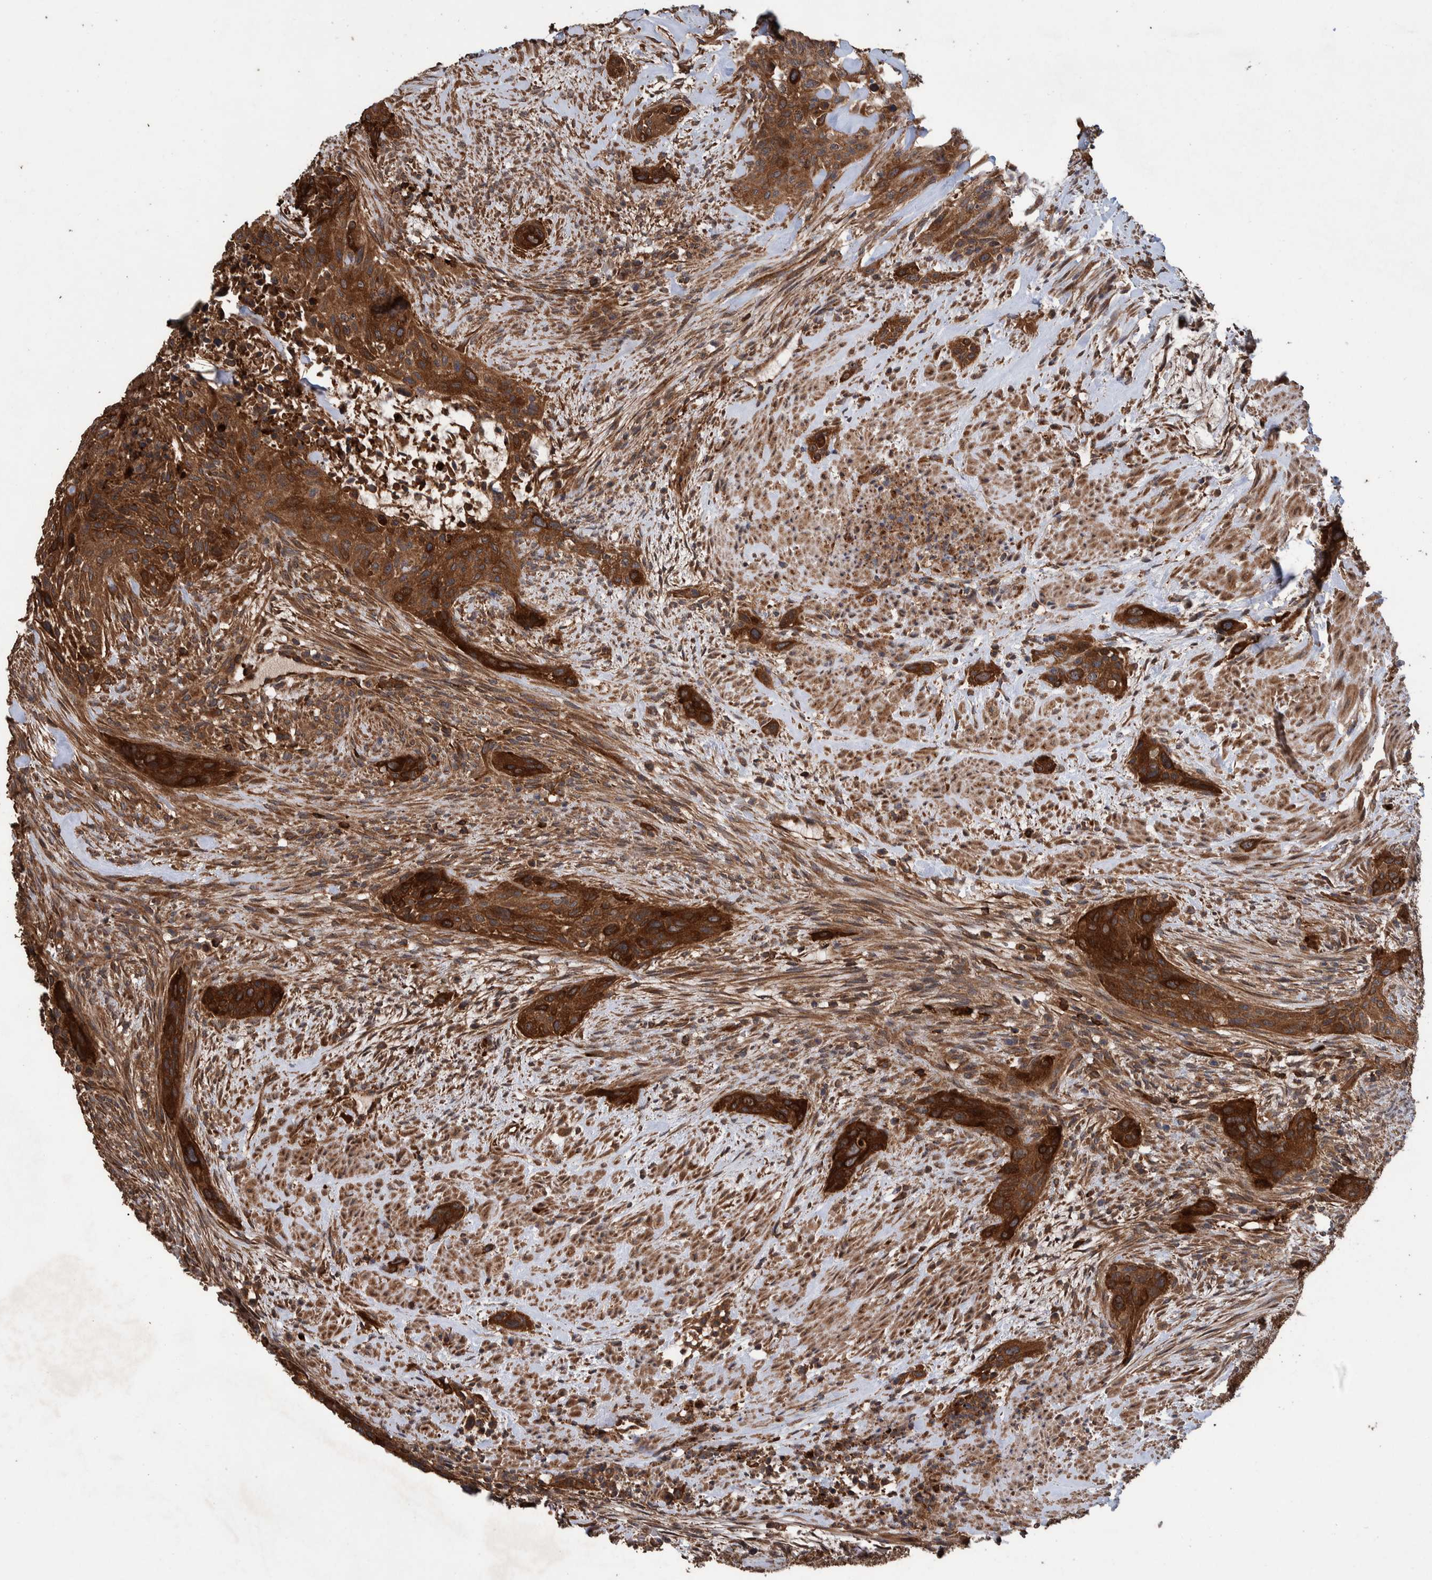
{"staining": {"intensity": "strong", "quantity": ">75%", "location": "cytoplasmic/membranous"}, "tissue": "urothelial cancer", "cell_type": "Tumor cells", "image_type": "cancer", "snomed": [{"axis": "morphology", "description": "Urothelial carcinoma, High grade"}, {"axis": "topography", "description": "Urinary bladder"}], "caption": "Protein analysis of urothelial cancer tissue displays strong cytoplasmic/membranous staining in approximately >75% of tumor cells.", "gene": "TRIM16", "patient": {"sex": "male", "age": 35}}